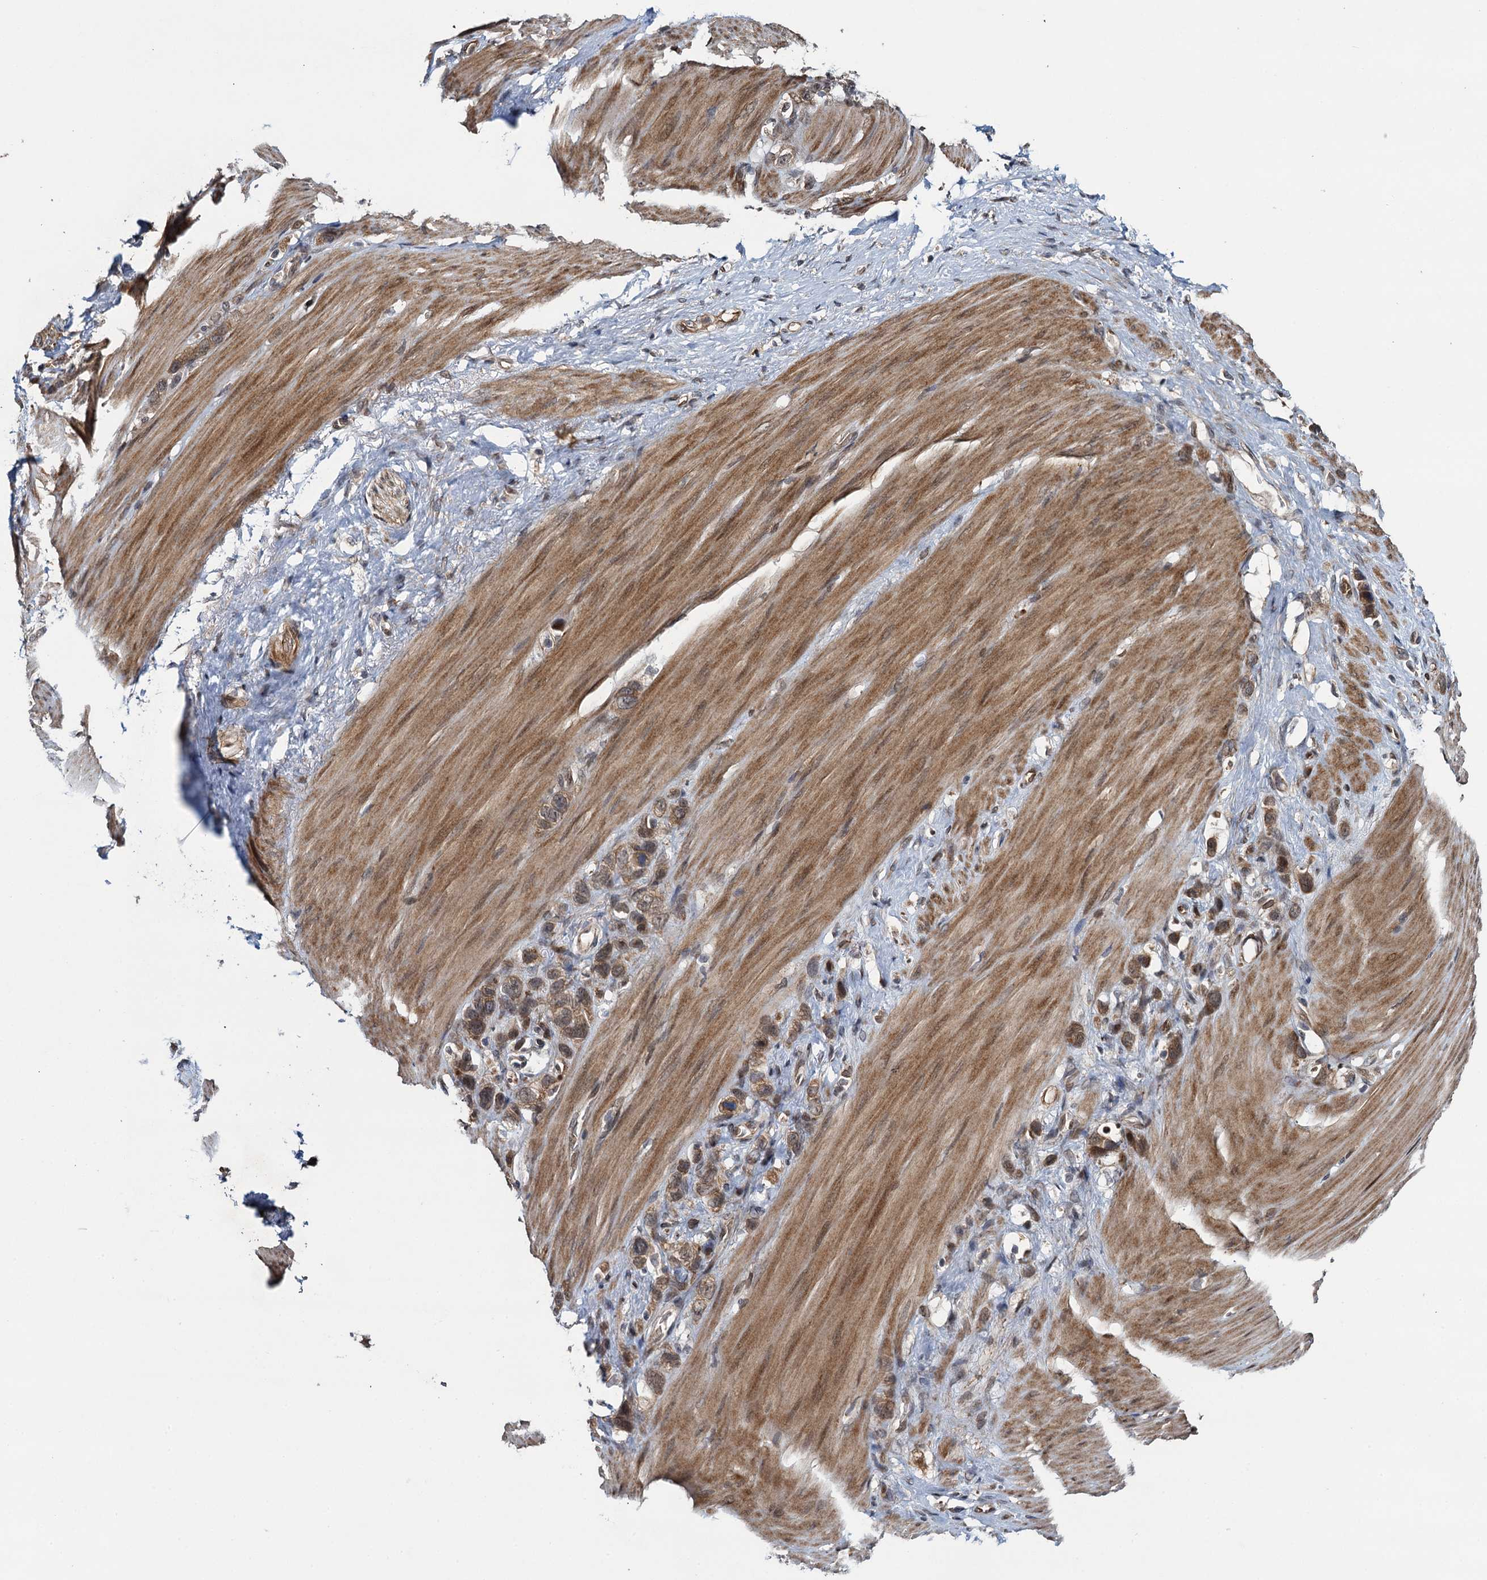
{"staining": {"intensity": "moderate", "quantity": ">75%", "location": "cytoplasmic/membranous"}, "tissue": "stomach cancer", "cell_type": "Tumor cells", "image_type": "cancer", "snomed": [{"axis": "morphology", "description": "Adenocarcinoma, NOS"}, {"axis": "morphology", "description": "Adenocarcinoma, High grade"}, {"axis": "topography", "description": "Stomach, upper"}, {"axis": "topography", "description": "Stomach, lower"}], "caption": "High-magnification brightfield microscopy of stomach cancer (high-grade adenocarcinoma) stained with DAB (3,3'-diaminobenzidine) (brown) and counterstained with hematoxylin (blue). tumor cells exhibit moderate cytoplasmic/membranous positivity is appreciated in about>75% of cells. (DAB IHC, brown staining for protein, blue staining for nuclei).", "gene": "EVX2", "patient": {"sex": "female", "age": 65}}